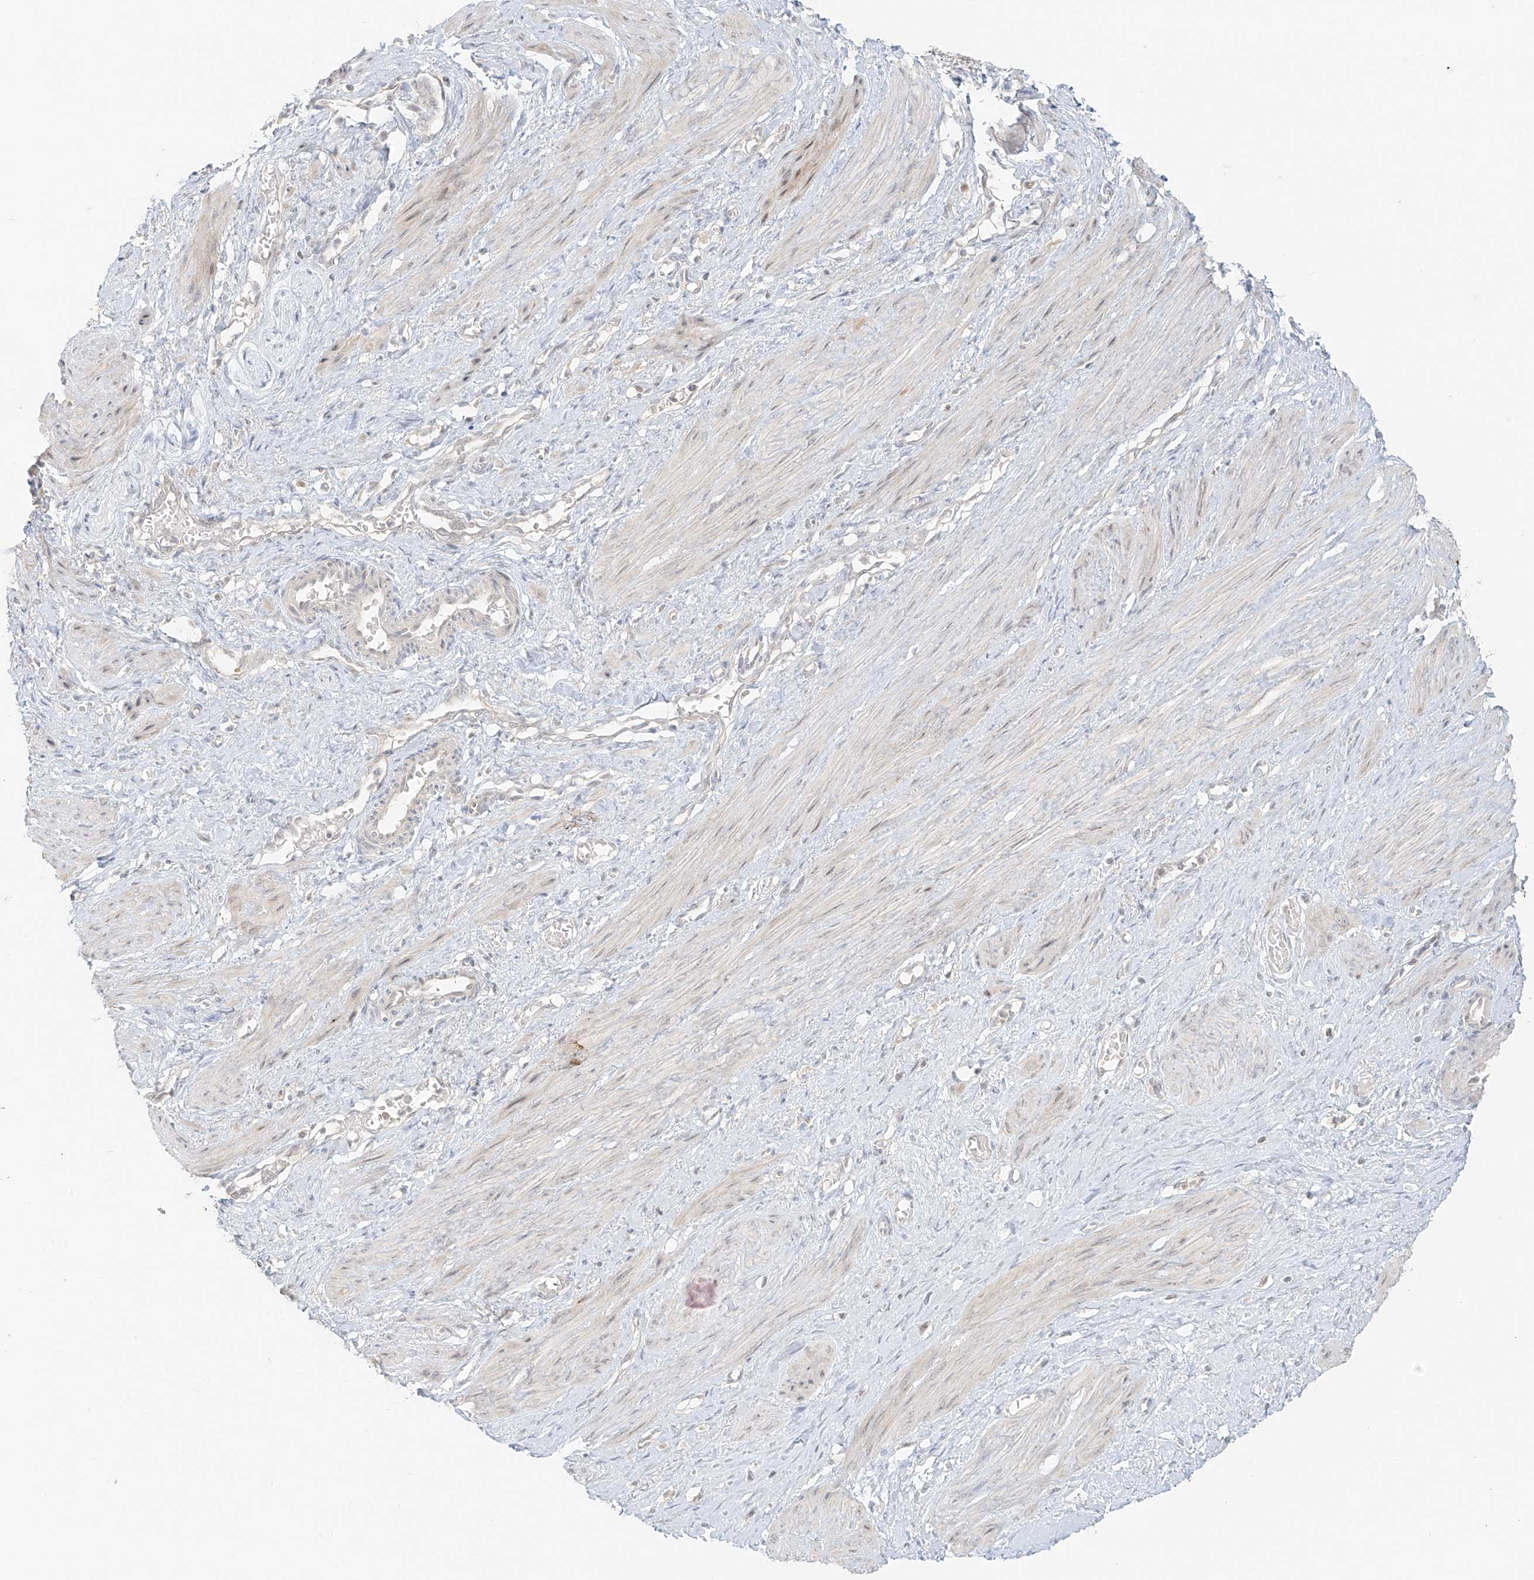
{"staining": {"intensity": "weak", "quantity": "<25%", "location": "cytoplasmic/membranous"}, "tissue": "smooth muscle", "cell_type": "Smooth muscle cells", "image_type": "normal", "snomed": [{"axis": "morphology", "description": "Normal tissue, NOS"}, {"axis": "topography", "description": "Endometrium"}], "caption": "Immunohistochemistry photomicrograph of benign smooth muscle: smooth muscle stained with DAB (3,3'-diaminobenzidine) exhibits no significant protein staining in smooth muscle cells.", "gene": "MIPEP", "patient": {"sex": "female", "age": 33}}